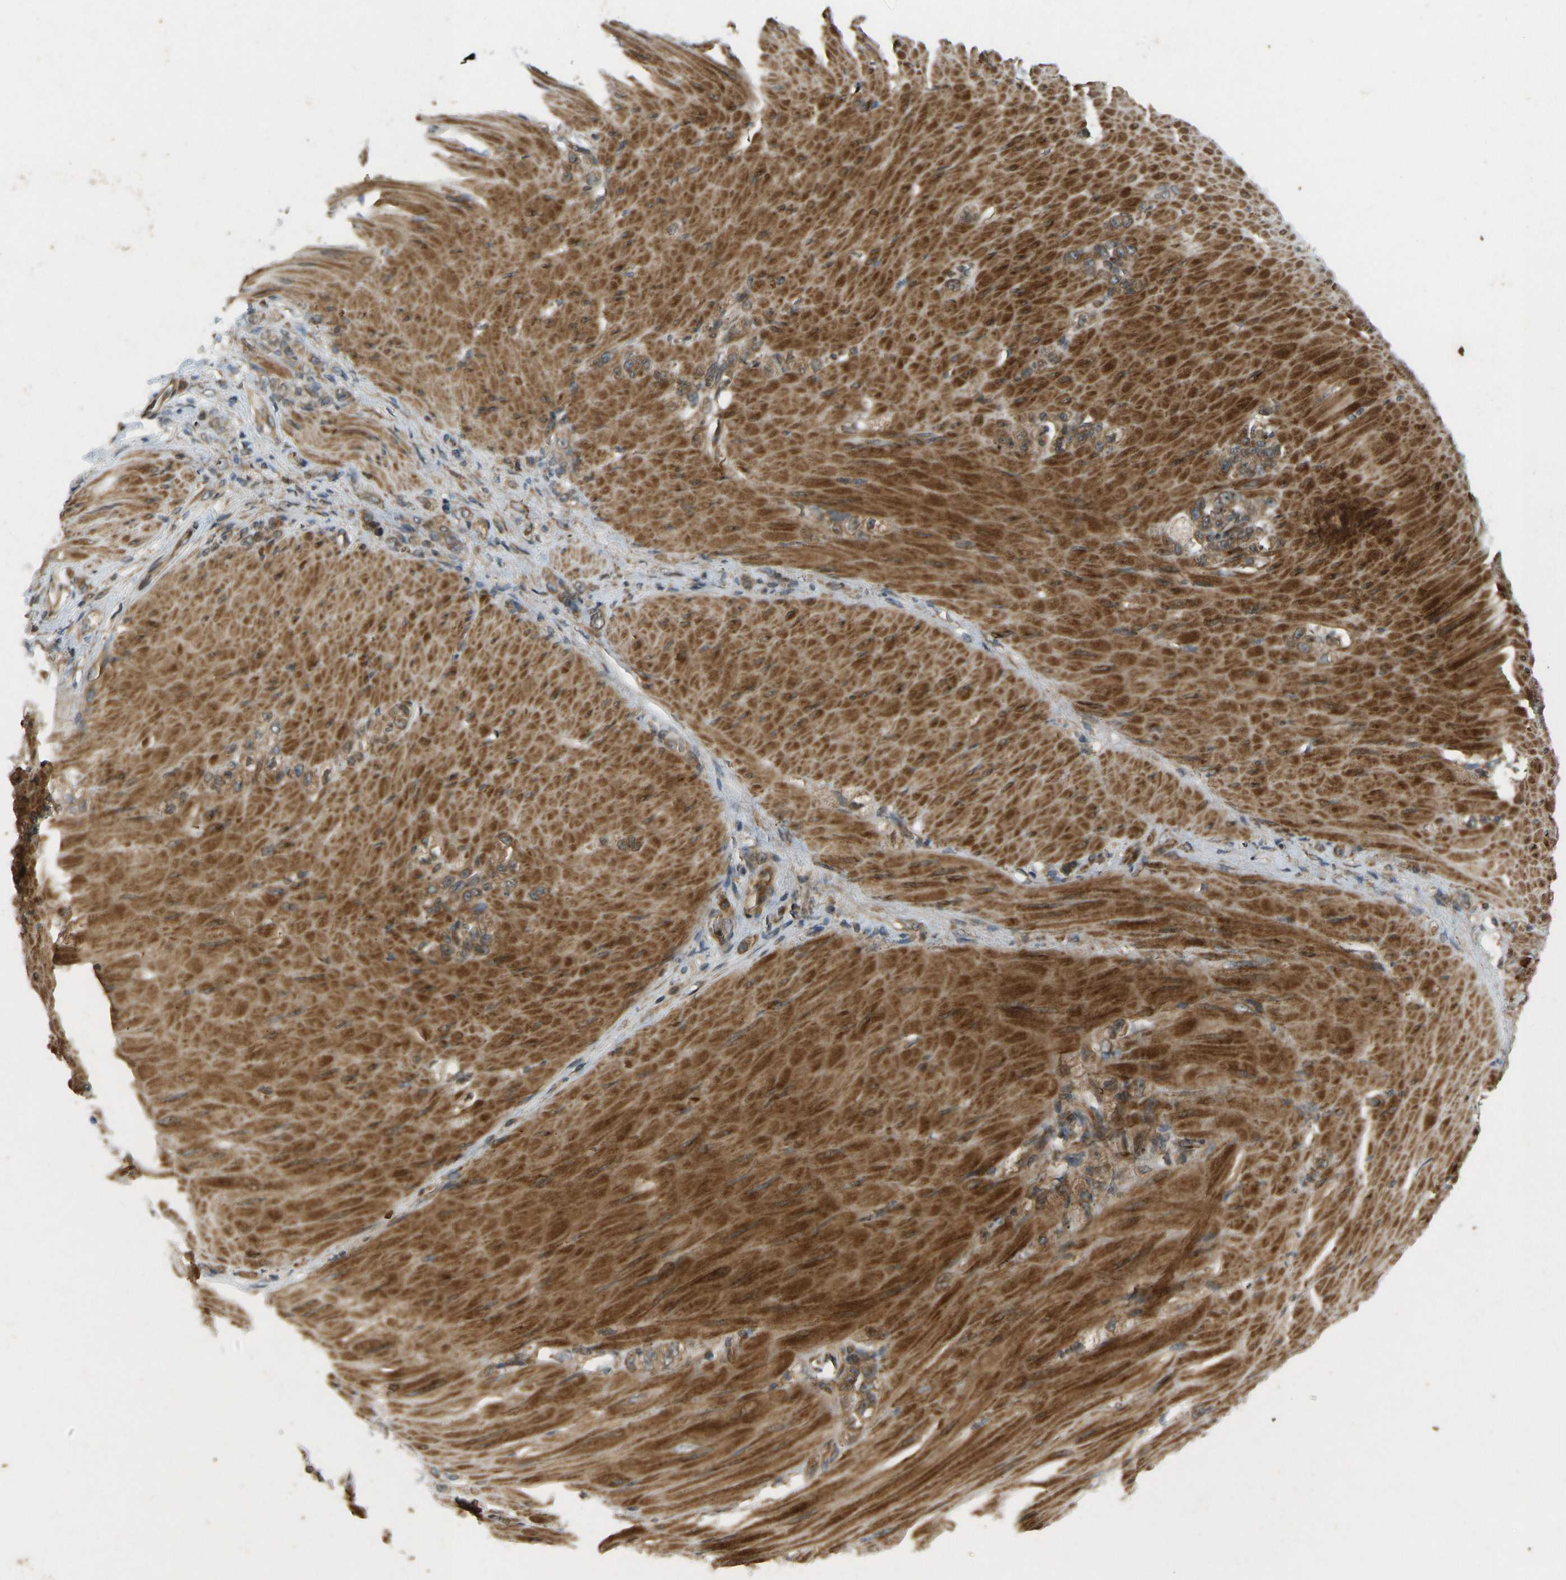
{"staining": {"intensity": "moderate", "quantity": ">75%", "location": "cytoplasmic/membranous"}, "tissue": "stomach cancer", "cell_type": "Tumor cells", "image_type": "cancer", "snomed": [{"axis": "morphology", "description": "Normal tissue, NOS"}, {"axis": "morphology", "description": "Adenocarcinoma, NOS"}, {"axis": "topography", "description": "Stomach"}], "caption": "This micrograph demonstrates IHC staining of stomach adenocarcinoma, with medium moderate cytoplasmic/membranous staining in about >75% of tumor cells.", "gene": "RPN2", "patient": {"sex": "male", "age": 82}}